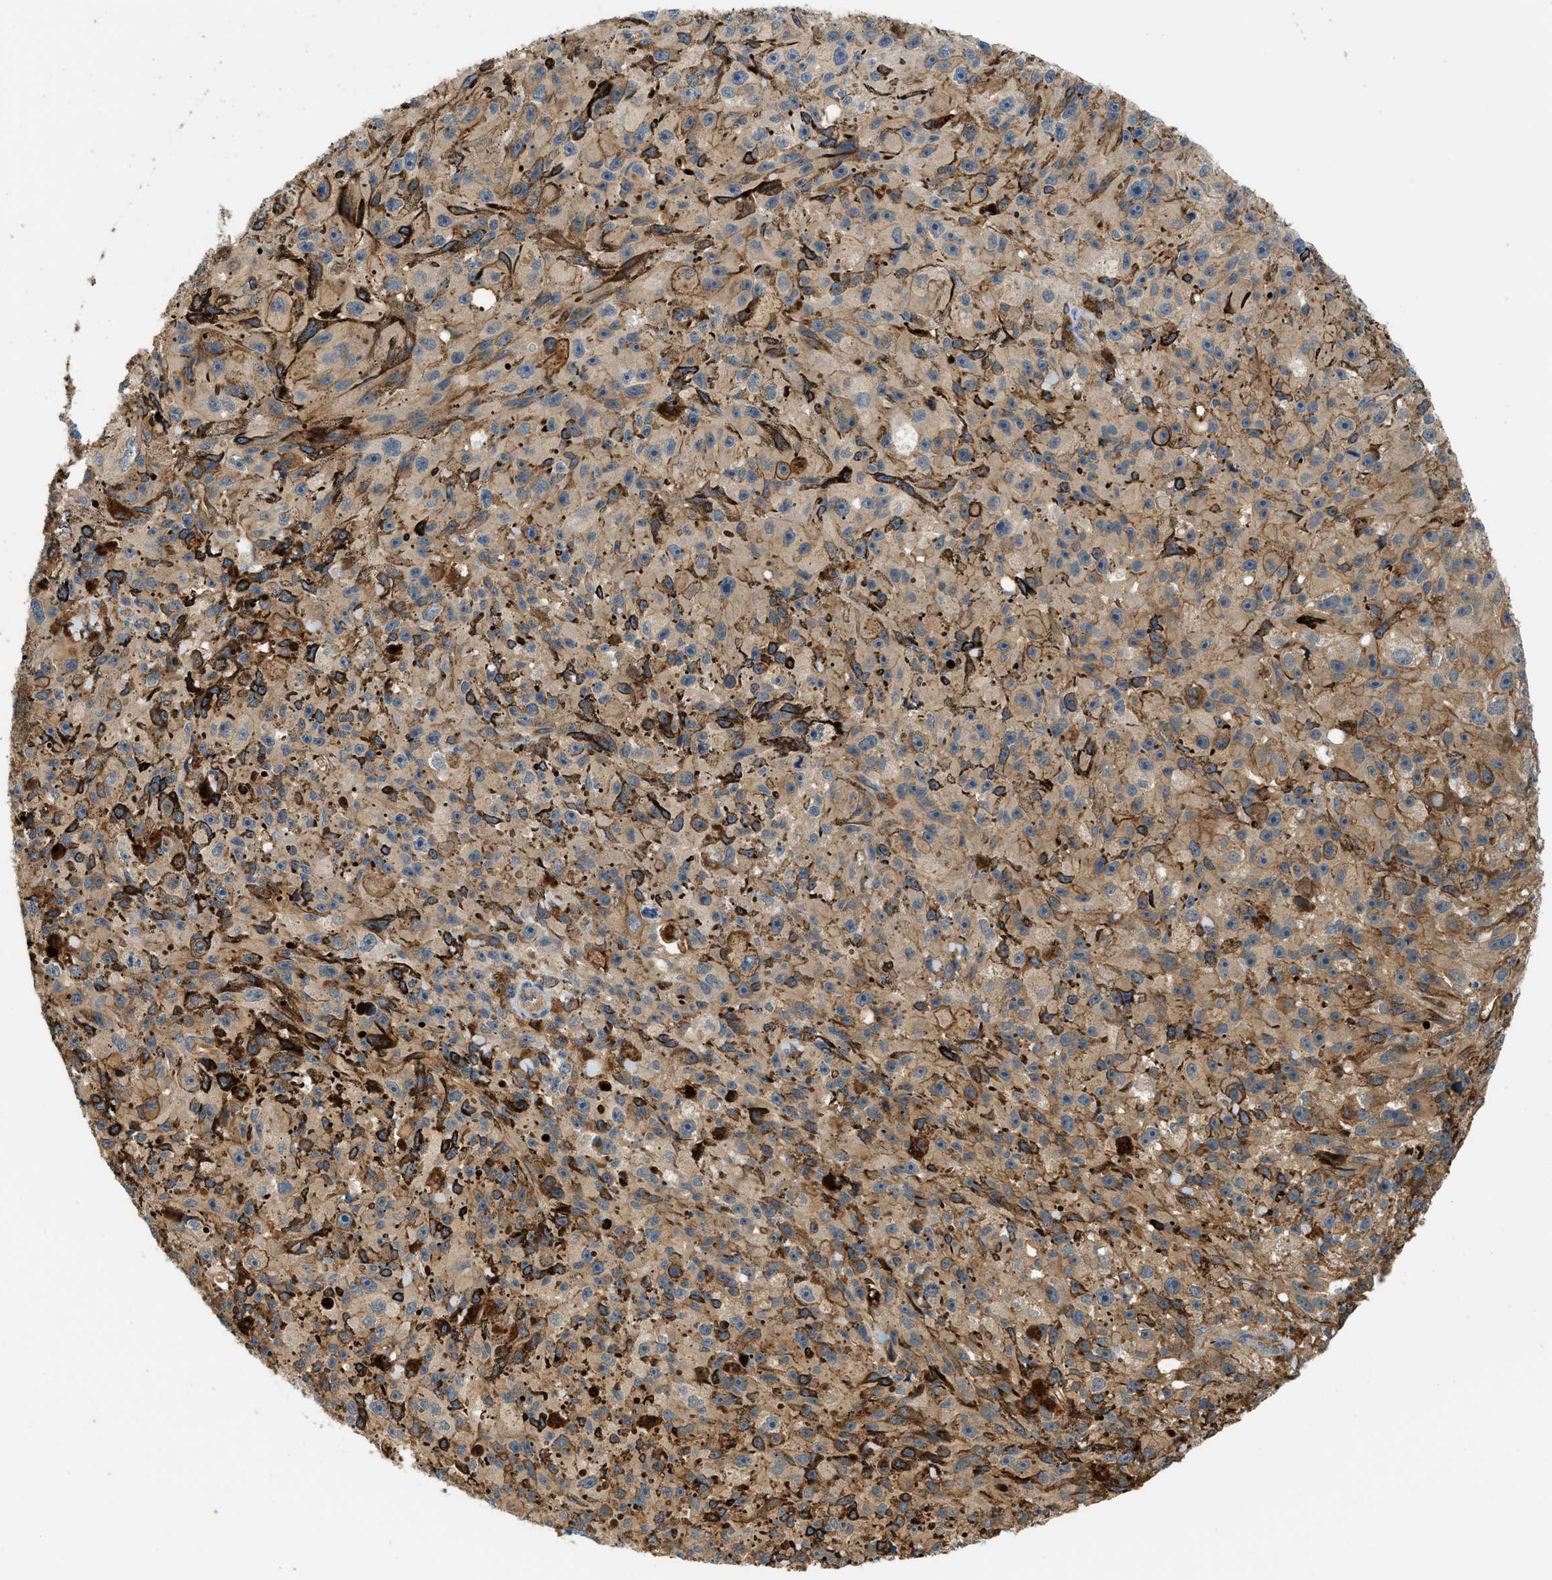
{"staining": {"intensity": "moderate", "quantity": ">75%", "location": "cytoplasmic/membranous"}, "tissue": "melanoma", "cell_type": "Tumor cells", "image_type": "cancer", "snomed": [{"axis": "morphology", "description": "Malignant melanoma, NOS"}, {"axis": "topography", "description": "Skin"}], "caption": "This is a photomicrograph of immunohistochemistry staining of melanoma, which shows moderate positivity in the cytoplasmic/membranous of tumor cells.", "gene": "DDHD2", "patient": {"sex": "female", "age": 104}}